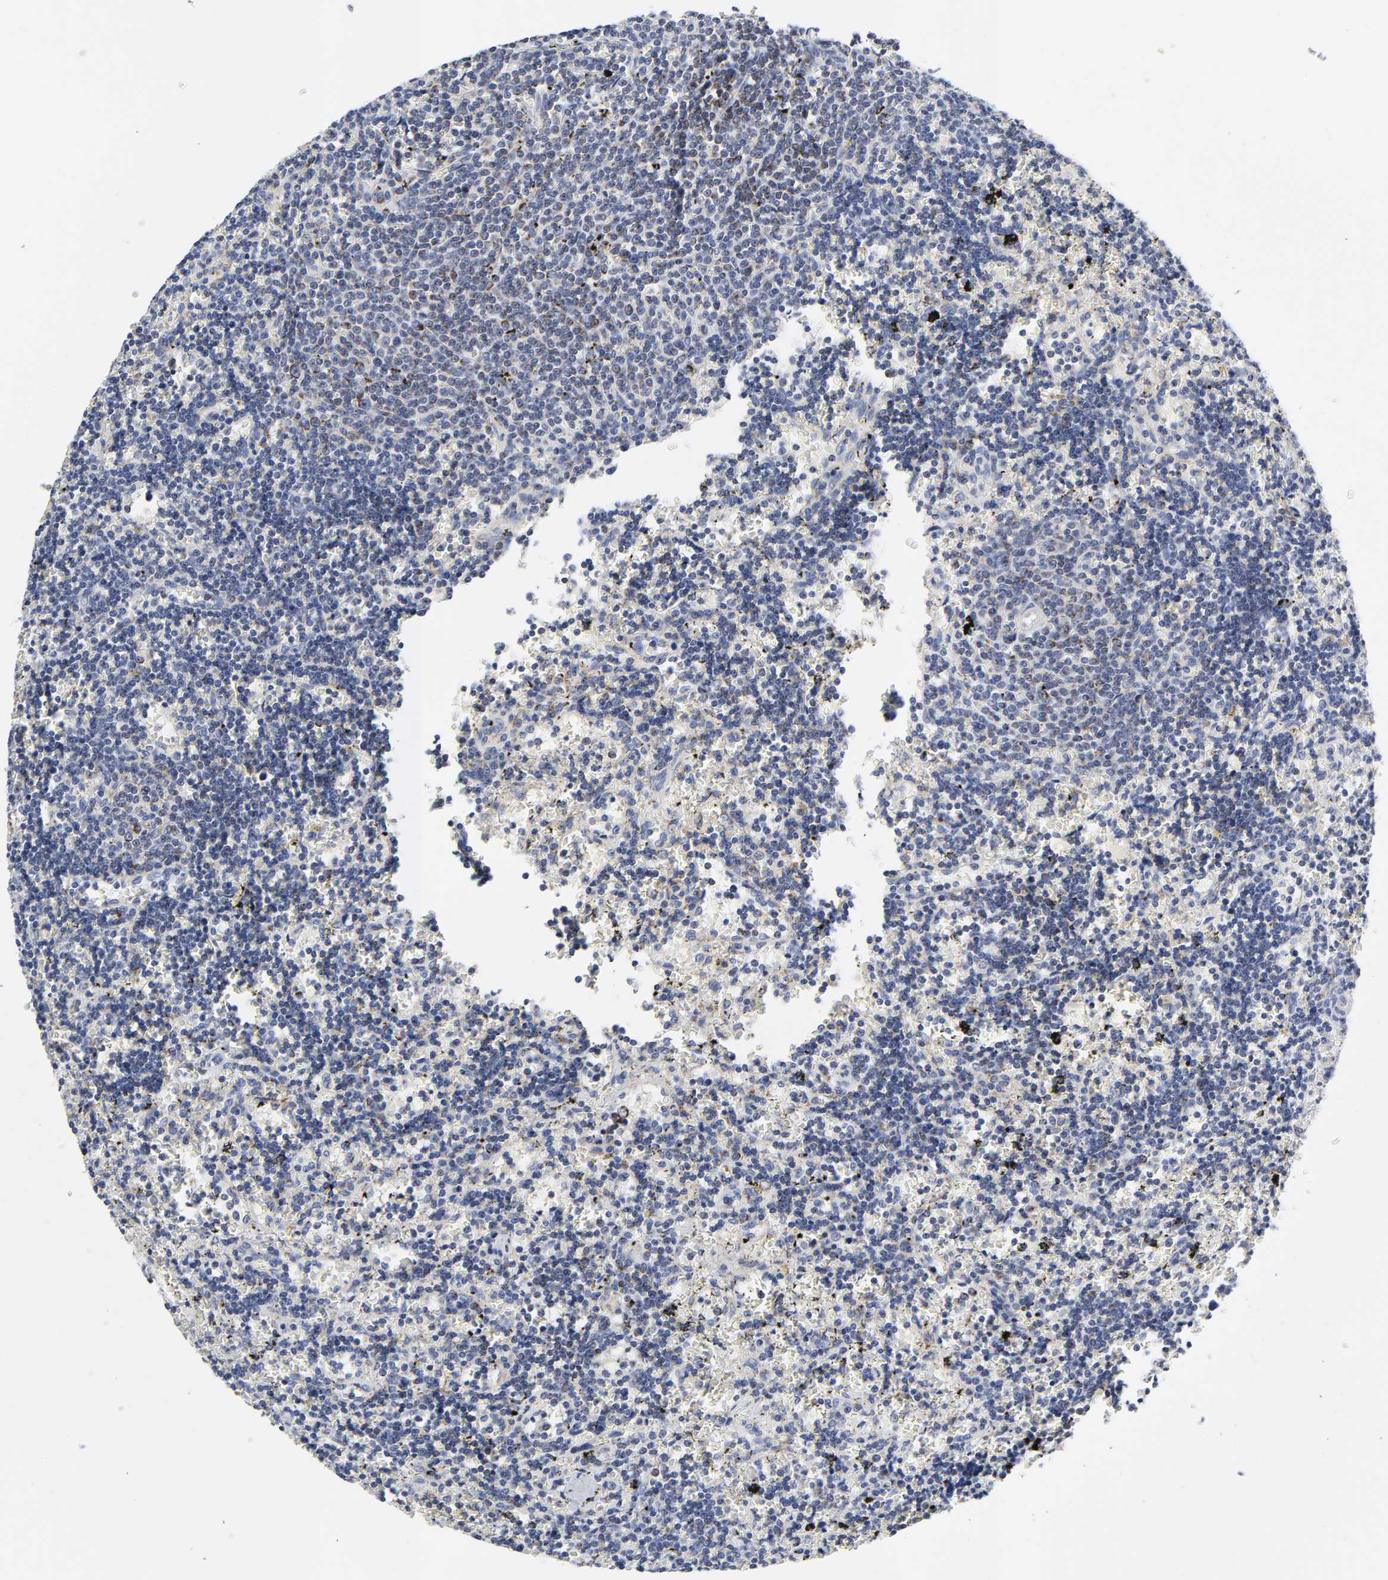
{"staining": {"intensity": "negative", "quantity": "none", "location": "none"}, "tissue": "lymphoma", "cell_type": "Tumor cells", "image_type": "cancer", "snomed": [{"axis": "morphology", "description": "Malignant lymphoma, non-Hodgkin's type, Low grade"}, {"axis": "topography", "description": "Spleen"}], "caption": "Low-grade malignant lymphoma, non-Hodgkin's type stained for a protein using immunohistochemistry (IHC) demonstrates no positivity tumor cells.", "gene": "AOPEP", "patient": {"sex": "male", "age": 60}}